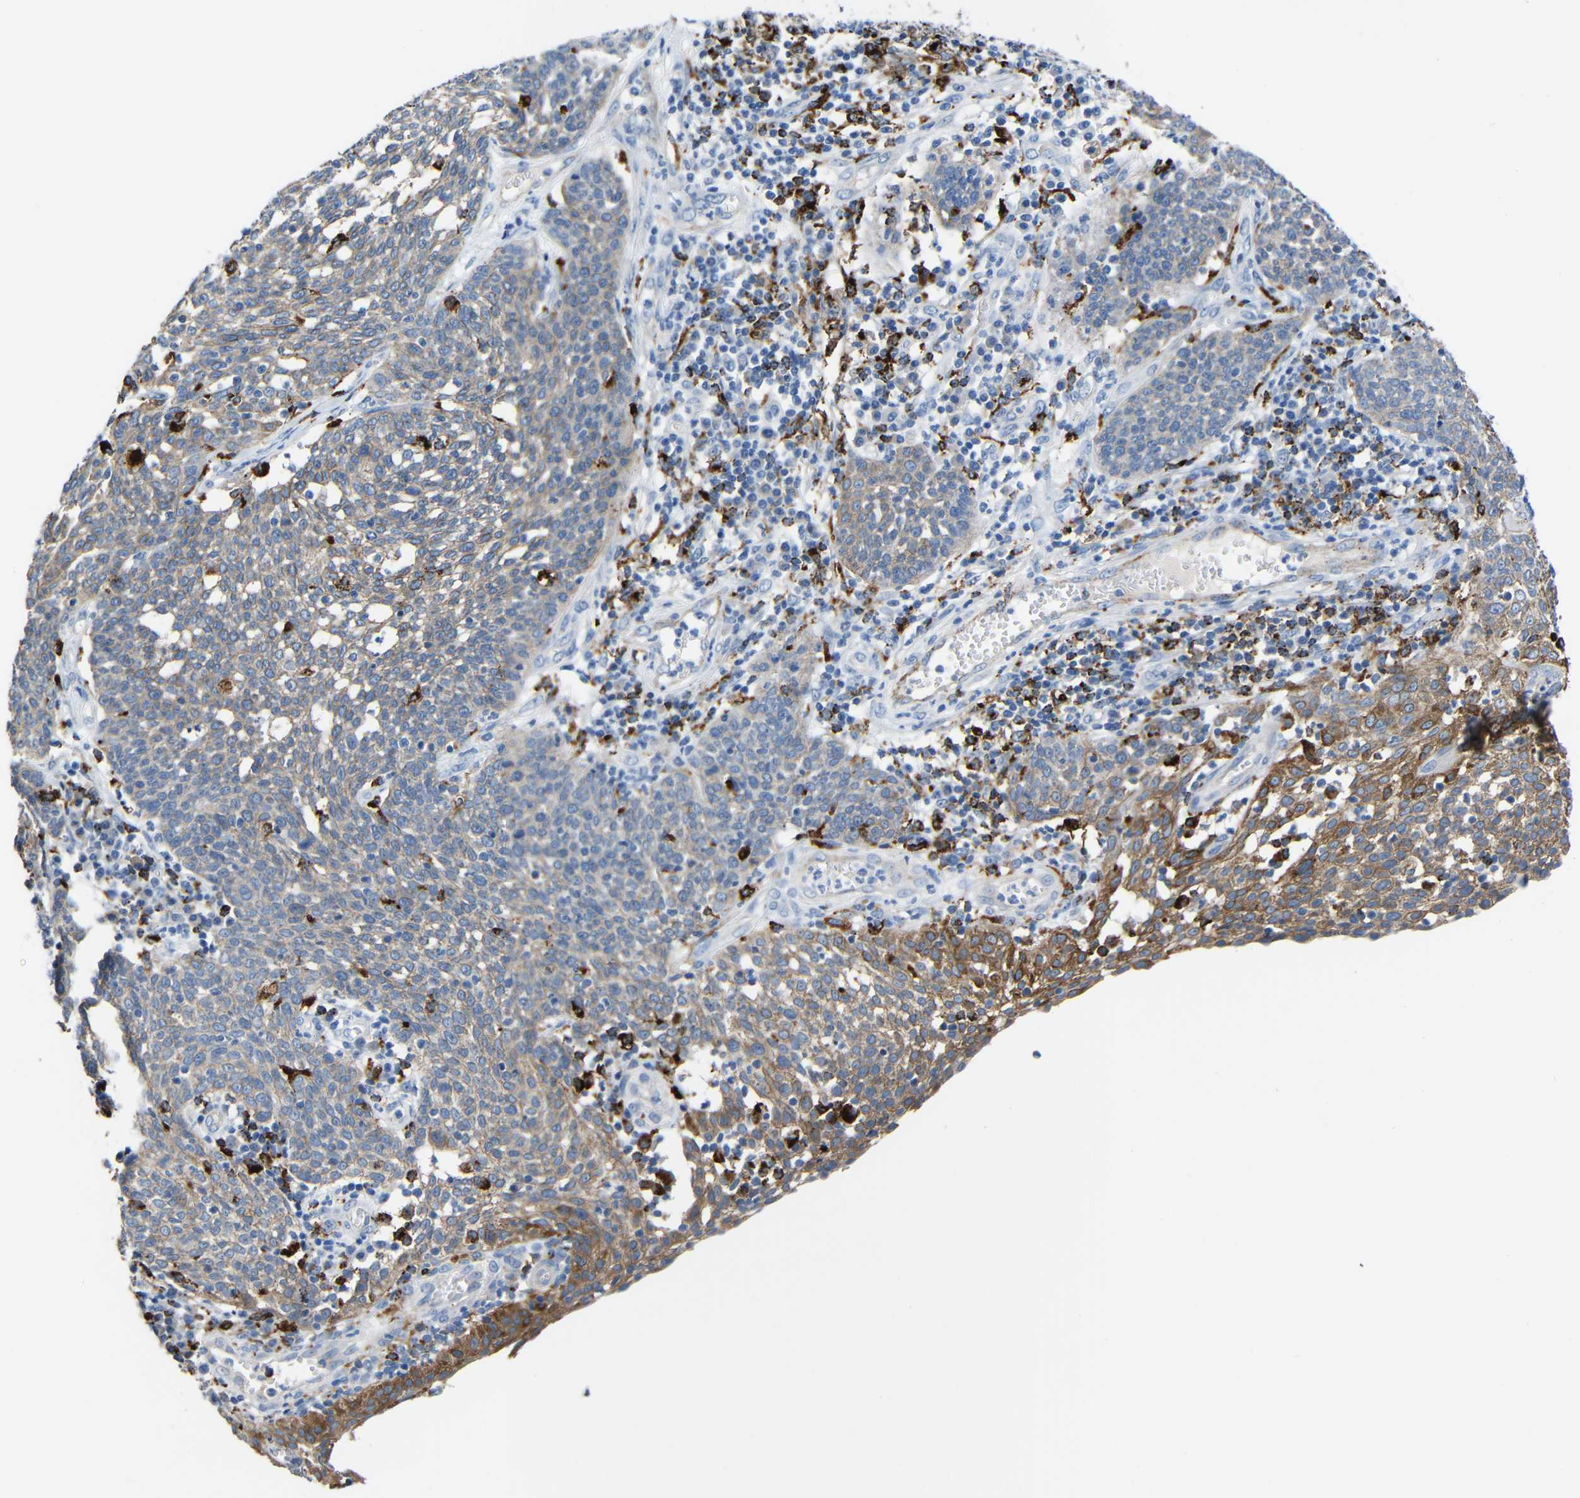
{"staining": {"intensity": "moderate", "quantity": ">75%", "location": "cytoplasmic/membranous"}, "tissue": "cervical cancer", "cell_type": "Tumor cells", "image_type": "cancer", "snomed": [{"axis": "morphology", "description": "Squamous cell carcinoma, NOS"}, {"axis": "topography", "description": "Cervix"}], "caption": "A brown stain shows moderate cytoplasmic/membranous positivity of a protein in human cervical cancer tumor cells.", "gene": "HLA-DMA", "patient": {"sex": "female", "age": 34}}